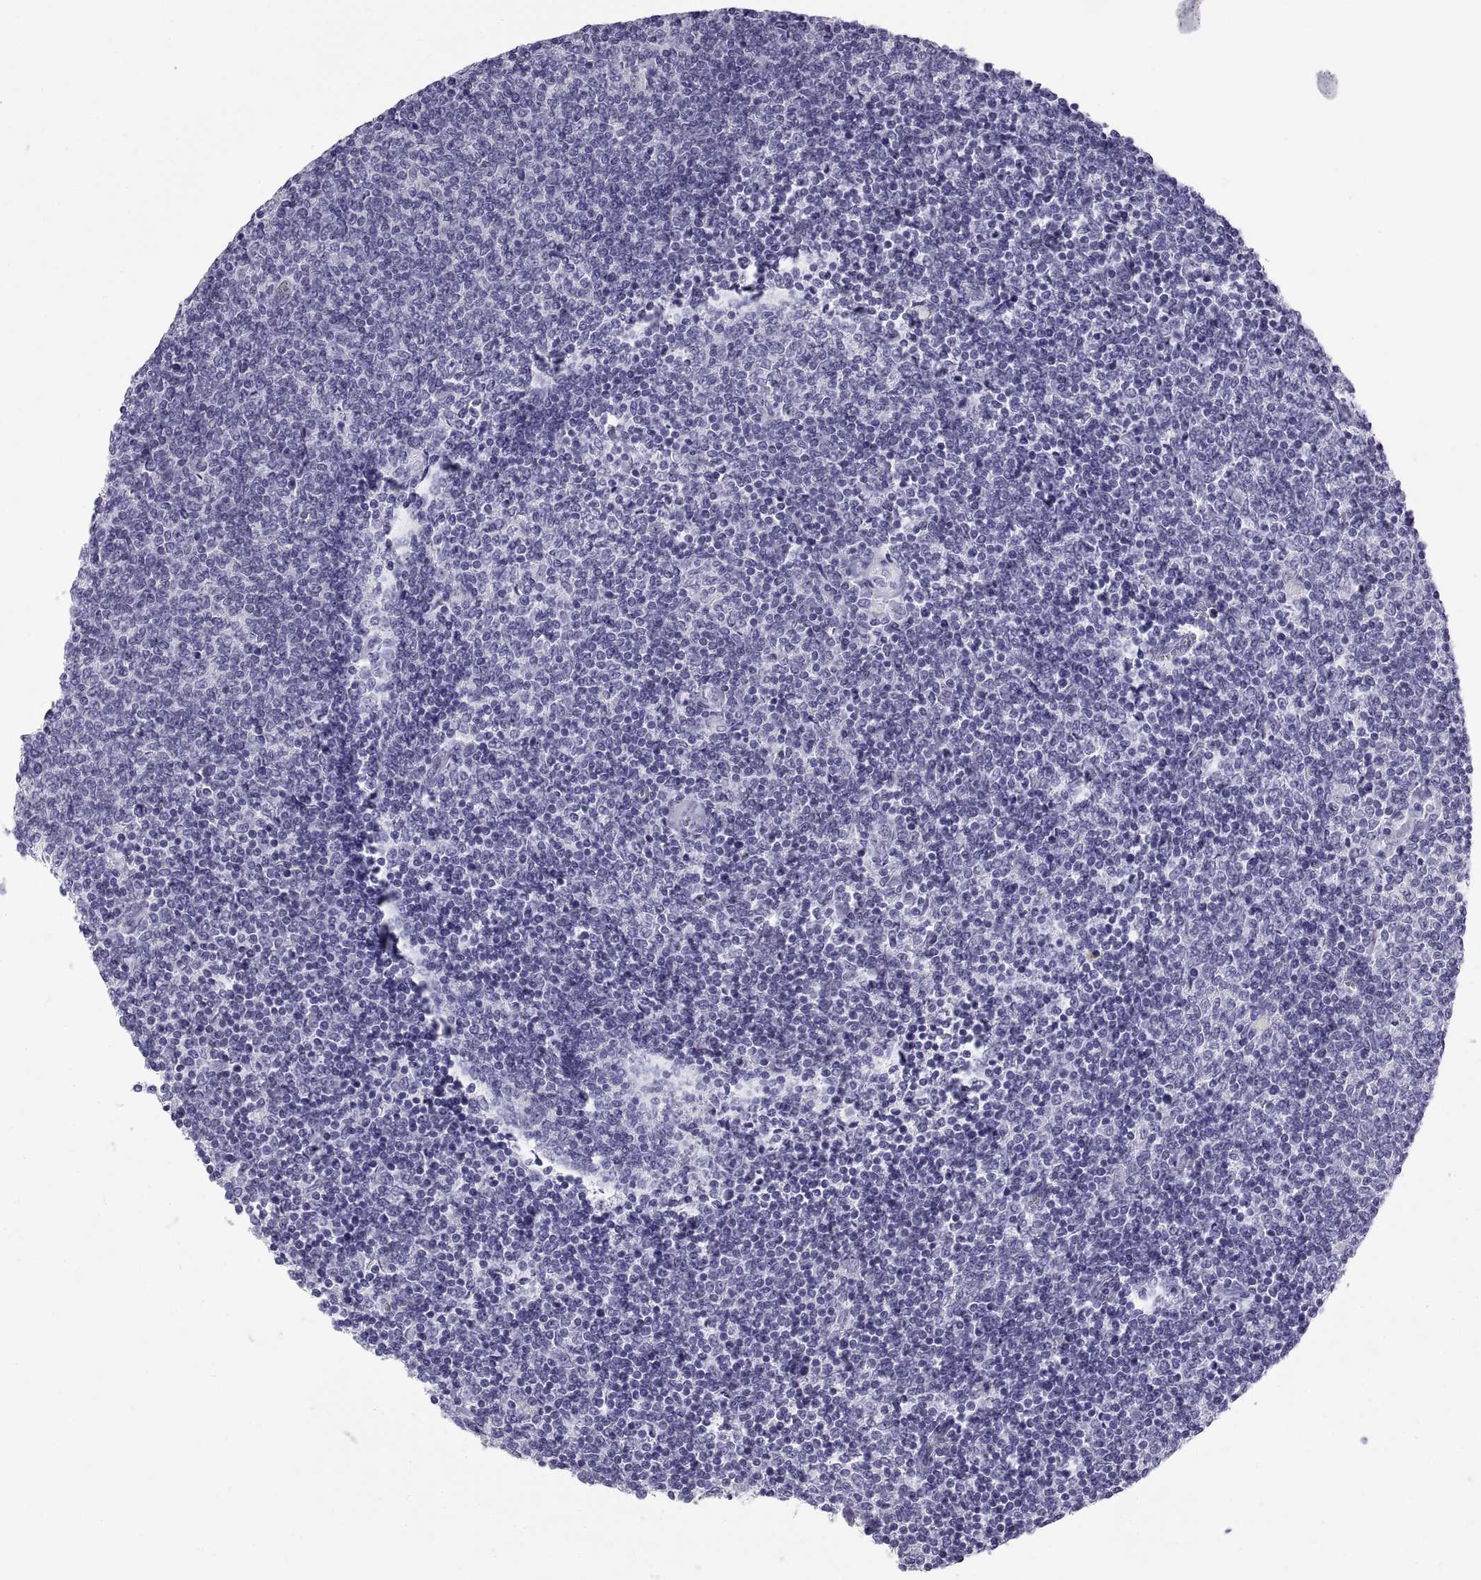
{"staining": {"intensity": "negative", "quantity": "none", "location": "none"}, "tissue": "lymphoma", "cell_type": "Tumor cells", "image_type": "cancer", "snomed": [{"axis": "morphology", "description": "Malignant lymphoma, non-Hodgkin's type, Low grade"}, {"axis": "topography", "description": "Lymph node"}], "caption": "Tumor cells show no significant positivity in lymphoma.", "gene": "CT47A10", "patient": {"sex": "male", "age": 52}}